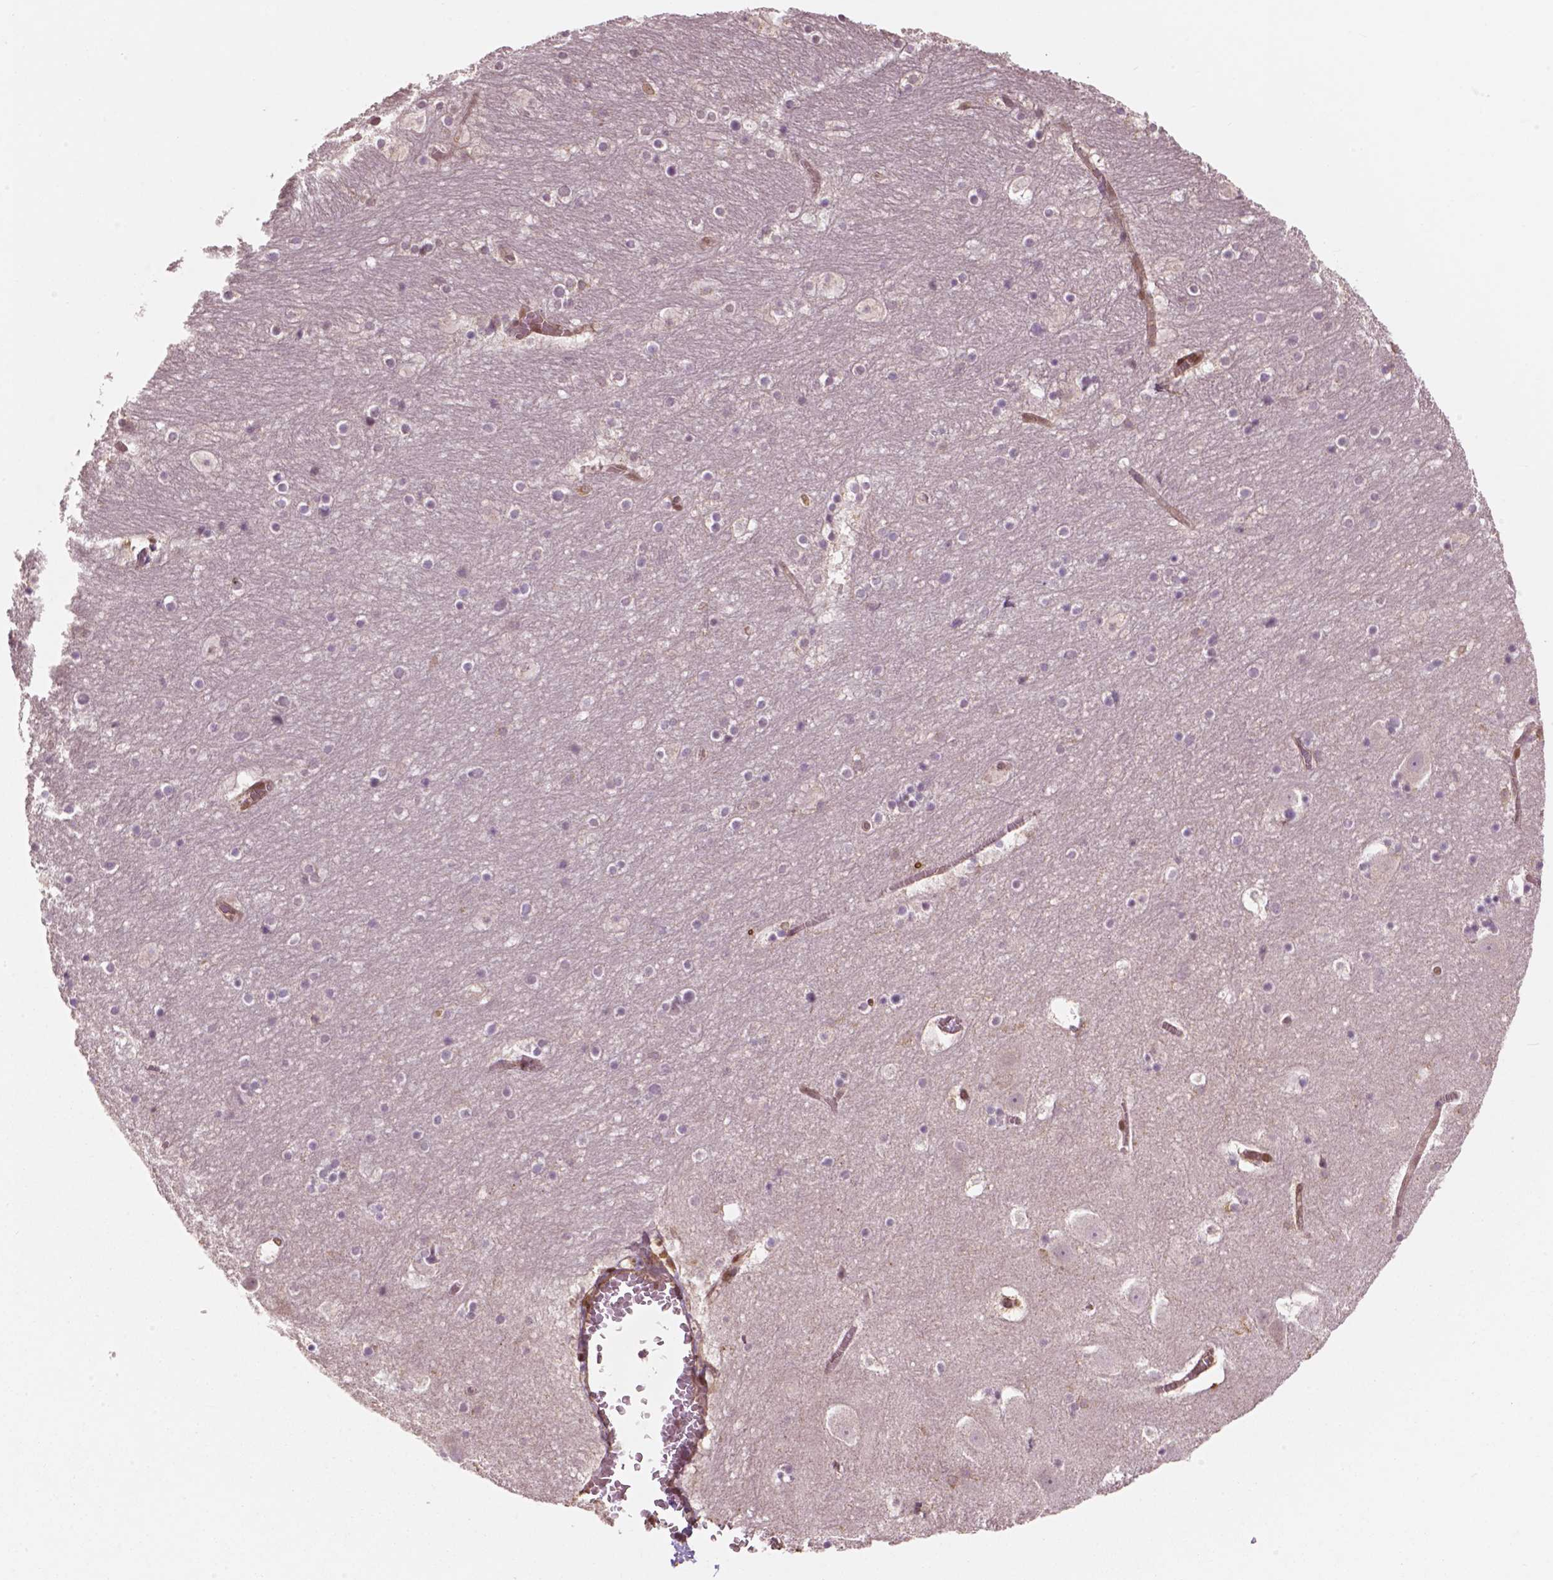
{"staining": {"intensity": "negative", "quantity": "none", "location": "none"}, "tissue": "hippocampus", "cell_type": "Glial cells", "image_type": "normal", "snomed": [{"axis": "morphology", "description": "Normal tissue, NOS"}, {"axis": "topography", "description": "Hippocampus"}], "caption": "IHC image of unremarkable human hippocampus stained for a protein (brown), which shows no positivity in glial cells. (Immunohistochemistry, brightfield microscopy, high magnification).", "gene": "YAP1", "patient": {"sex": "male", "age": 45}}